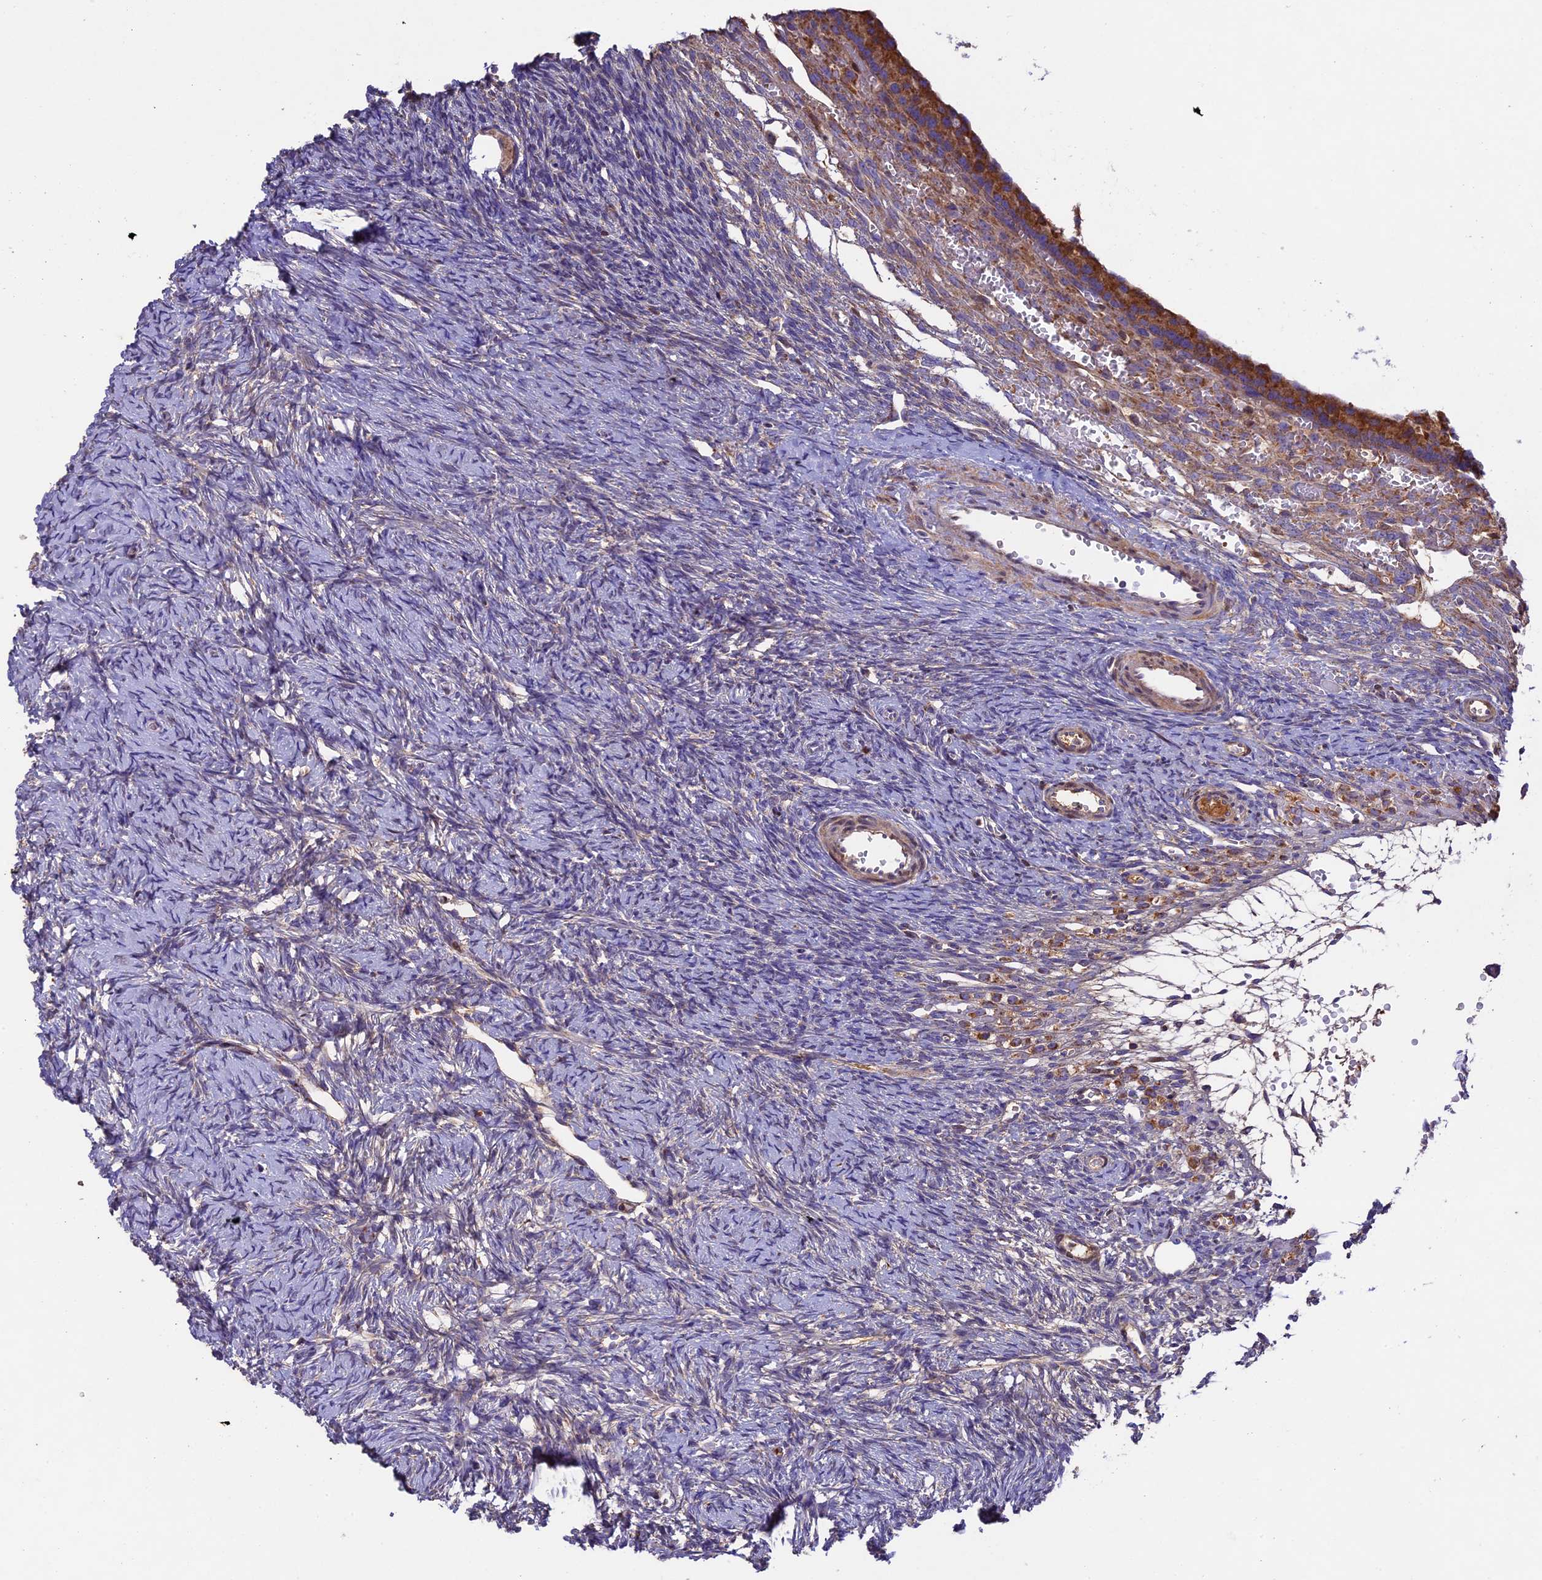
{"staining": {"intensity": "weak", "quantity": ">75%", "location": "cytoplasmic/membranous"}, "tissue": "ovary", "cell_type": "Follicle cells", "image_type": "normal", "snomed": [{"axis": "morphology", "description": "Normal tissue, NOS"}, {"axis": "topography", "description": "Ovary"}], "caption": "Approximately >75% of follicle cells in normal human ovary exhibit weak cytoplasmic/membranous protein expression as visualized by brown immunohistochemical staining.", "gene": "OCEL1", "patient": {"sex": "female", "age": 39}}